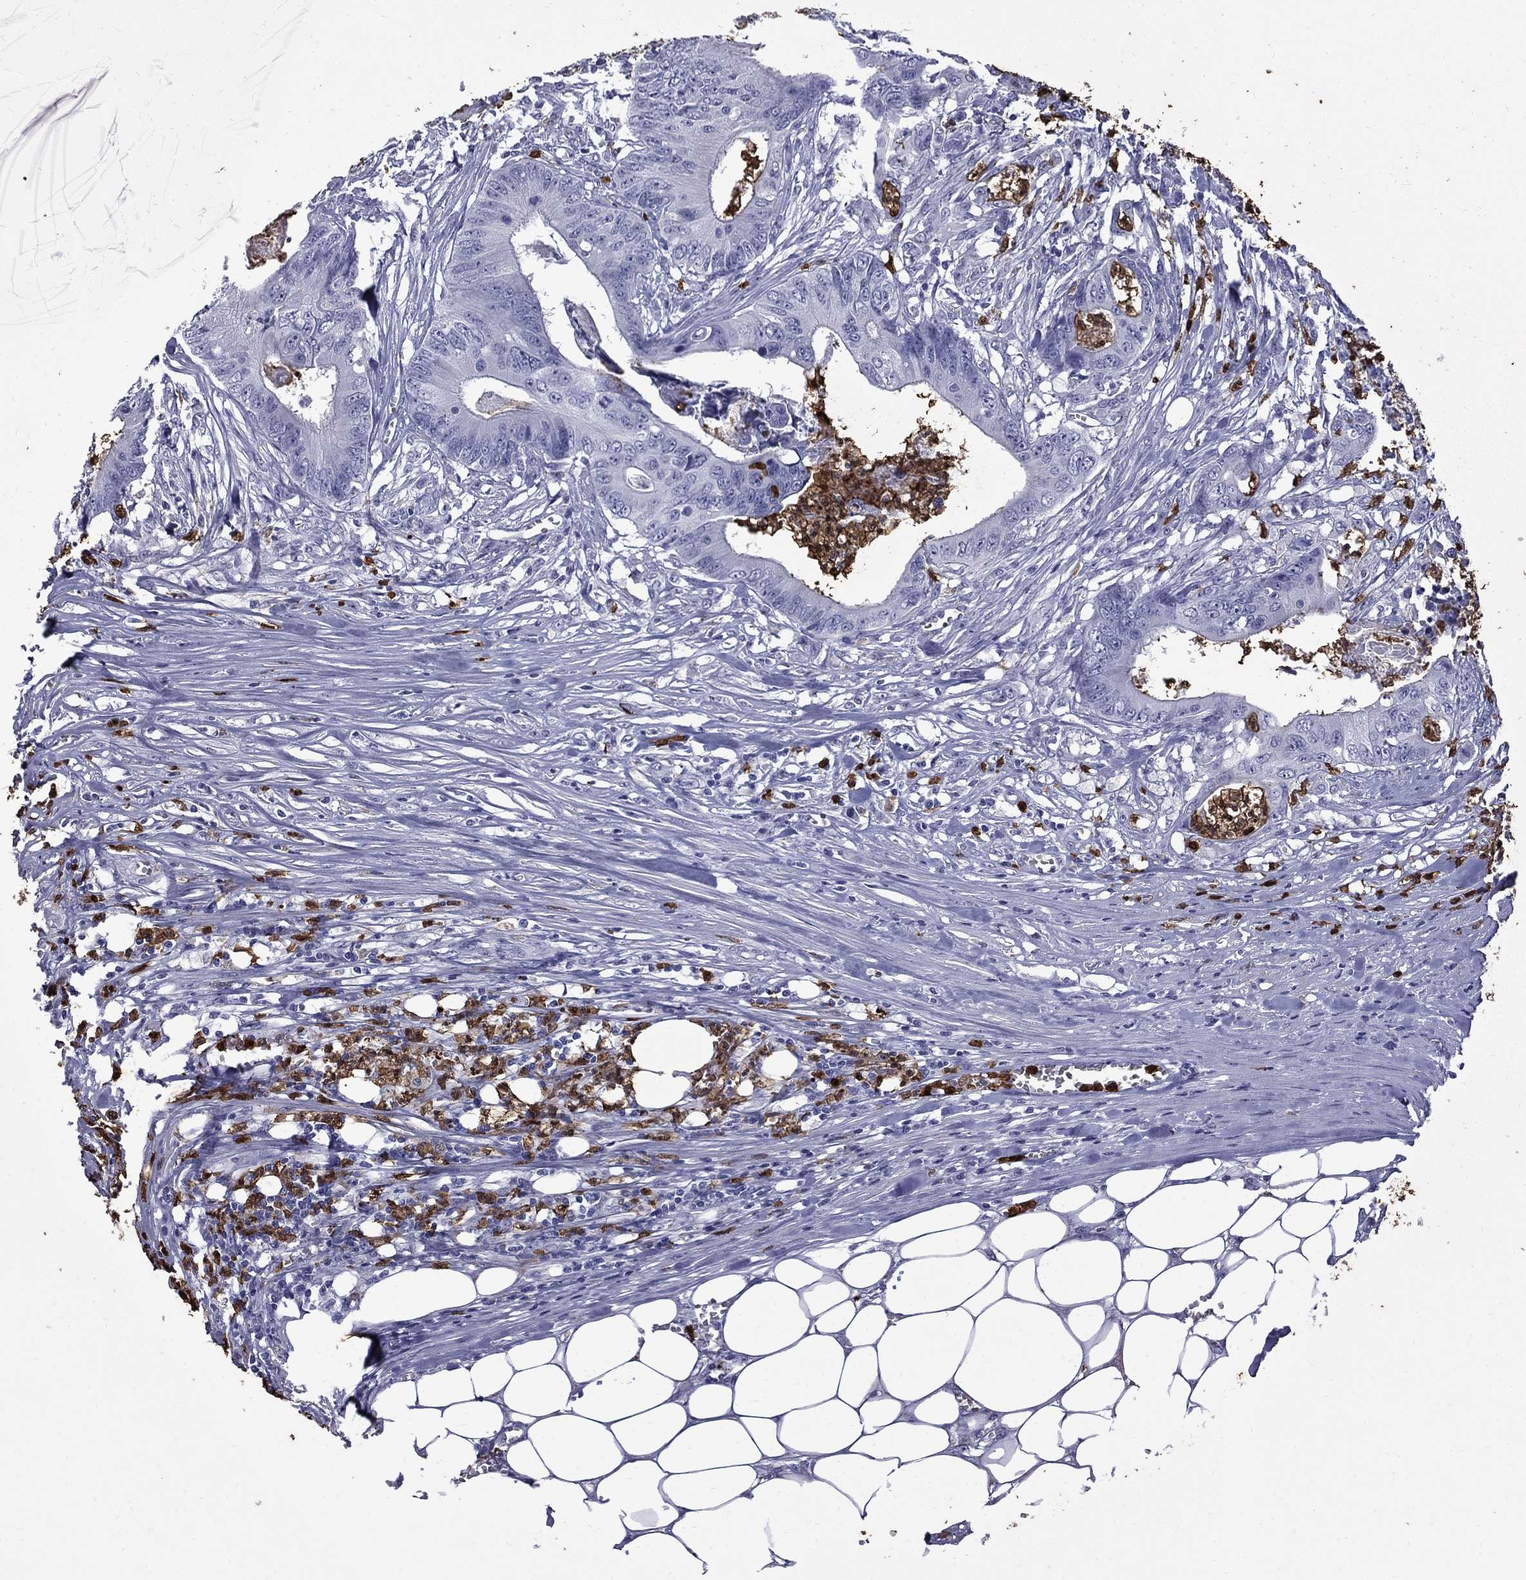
{"staining": {"intensity": "negative", "quantity": "none", "location": "none"}, "tissue": "colorectal cancer", "cell_type": "Tumor cells", "image_type": "cancer", "snomed": [{"axis": "morphology", "description": "Adenocarcinoma, NOS"}, {"axis": "topography", "description": "Colon"}], "caption": "This is a histopathology image of immunohistochemistry (IHC) staining of colorectal cancer (adenocarcinoma), which shows no expression in tumor cells.", "gene": "TRIM29", "patient": {"sex": "male", "age": 84}}